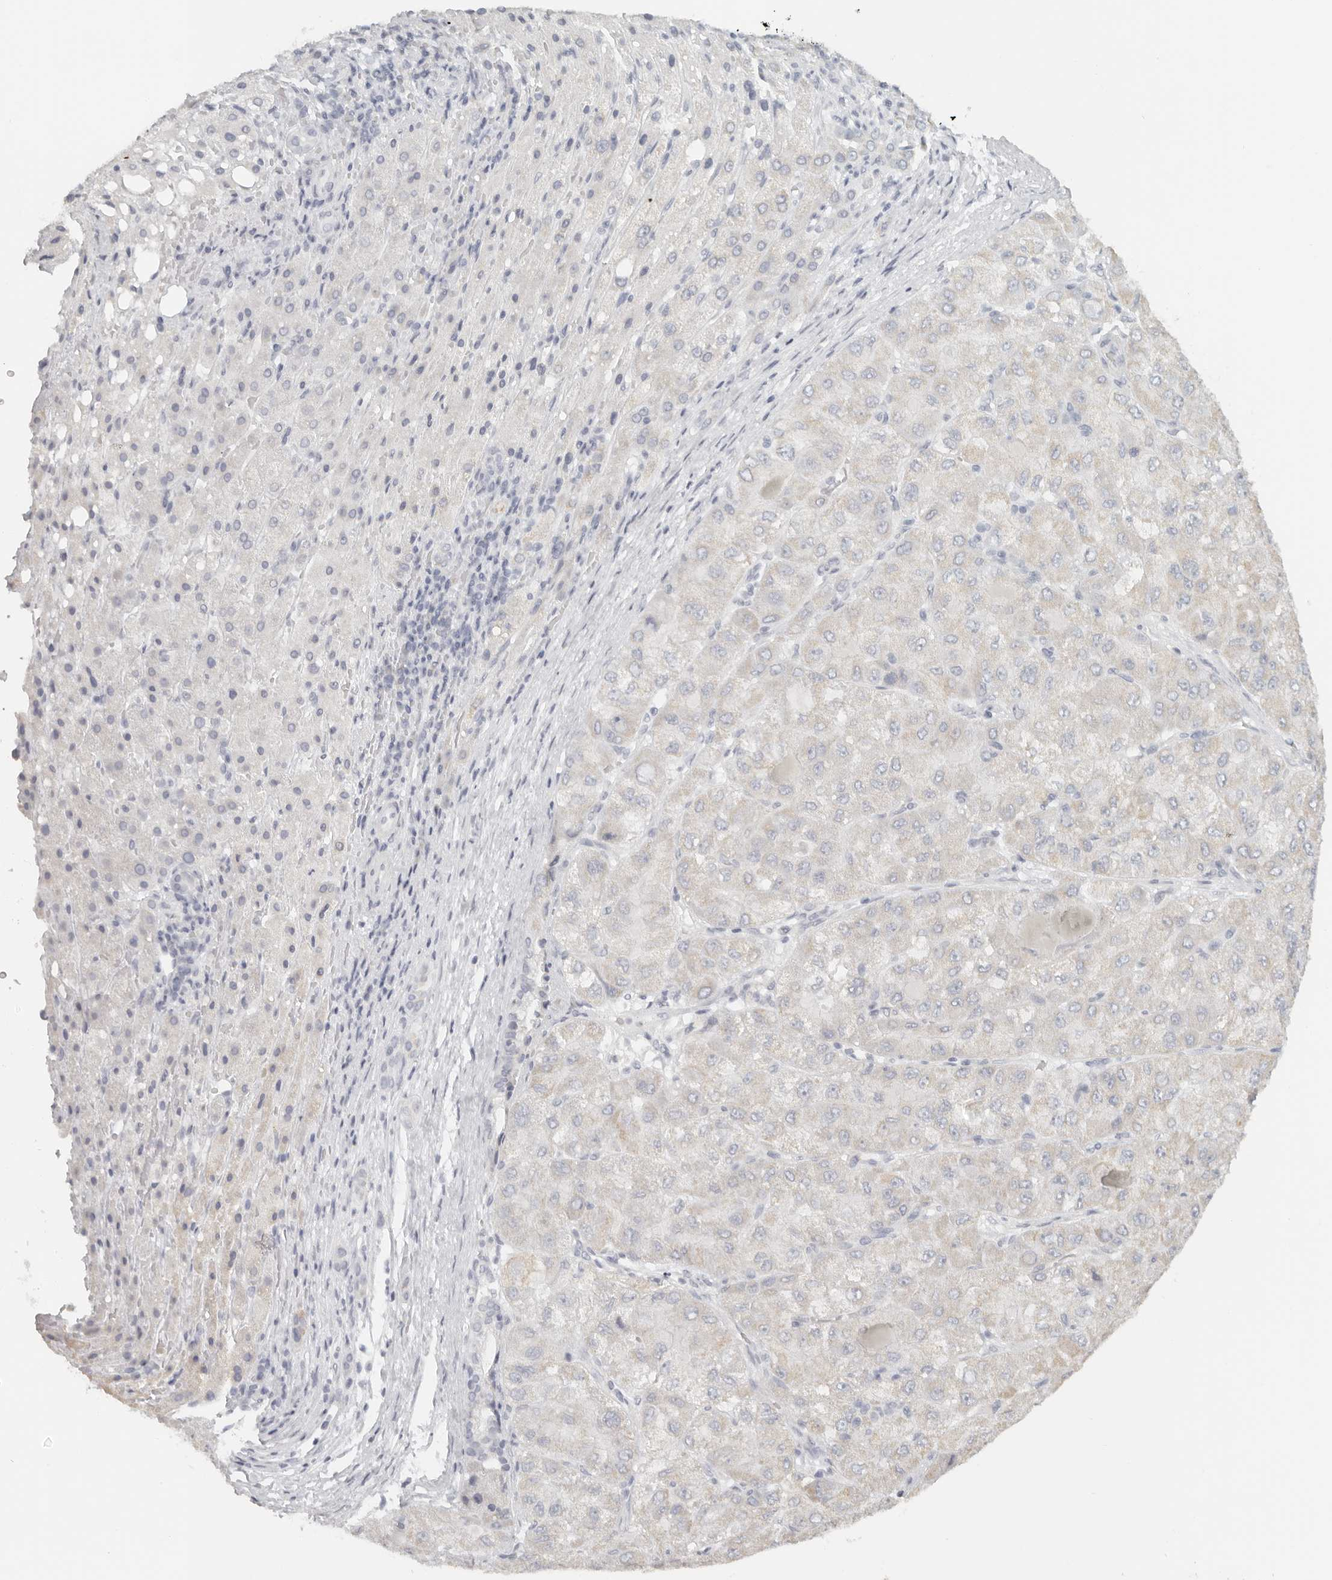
{"staining": {"intensity": "moderate", "quantity": "<25%", "location": "cytoplasmic/membranous"}, "tissue": "liver cancer", "cell_type": "Tumor cells", "image_type": "cancer", "snomed": [{"axis": "morphology", "description": "Carcinoma, Hepatocellular, NOS"}, {"axis": "topography", "description": "Liver"}], "caption": "Immunohistochemistry of human liver cancer (hepatocellular carcinoma) reveals low levels of moderate cytoplasmic/membranous expression in approximately <25% of tumor cells.", "gene": "KDF1", "patient": {"sex": "male", "age": 80}}